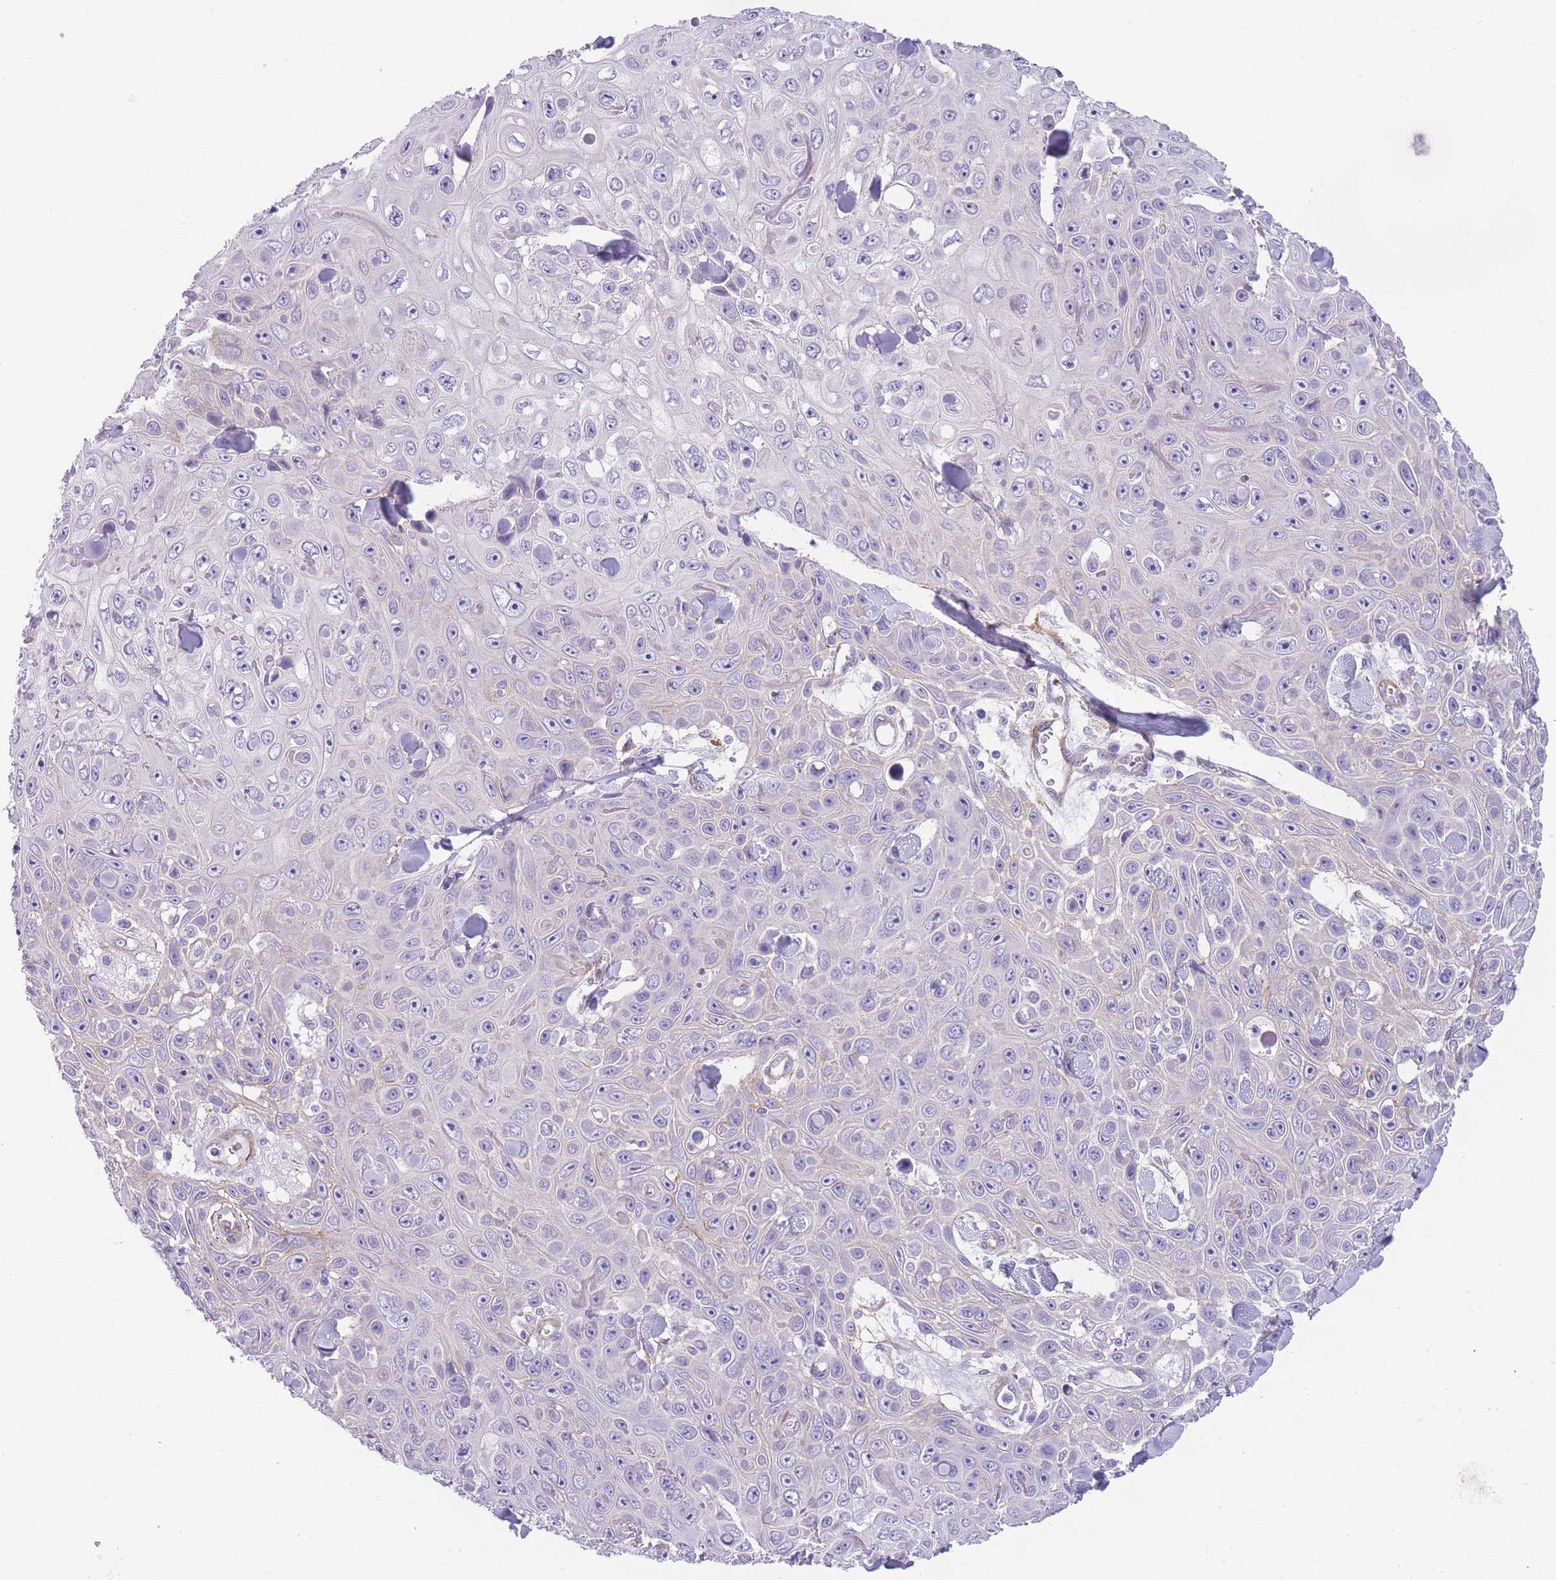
{"staining": {"intensity": "negative", "quantity": "none", "location": "none"}, "tissue": "skin cancer", "cell_type": "Tumor cells", "image_type": "cancer", "snomed": [{"axis": "morphology", "description": "Squamous cell carcinoma, NOS"}, {"axis": "topography", "description": "Skin"}], "caption": "The image exhibits no staining of tumor cells in skin cancer (squamous cell carcinoma). (Brightfield microscopy of DAB (3,3'-diaminobenzidine) immunohistochemistry at high magnification).", "gene": "FAM124A", "patient": {"sex": "male", "age": 82}}